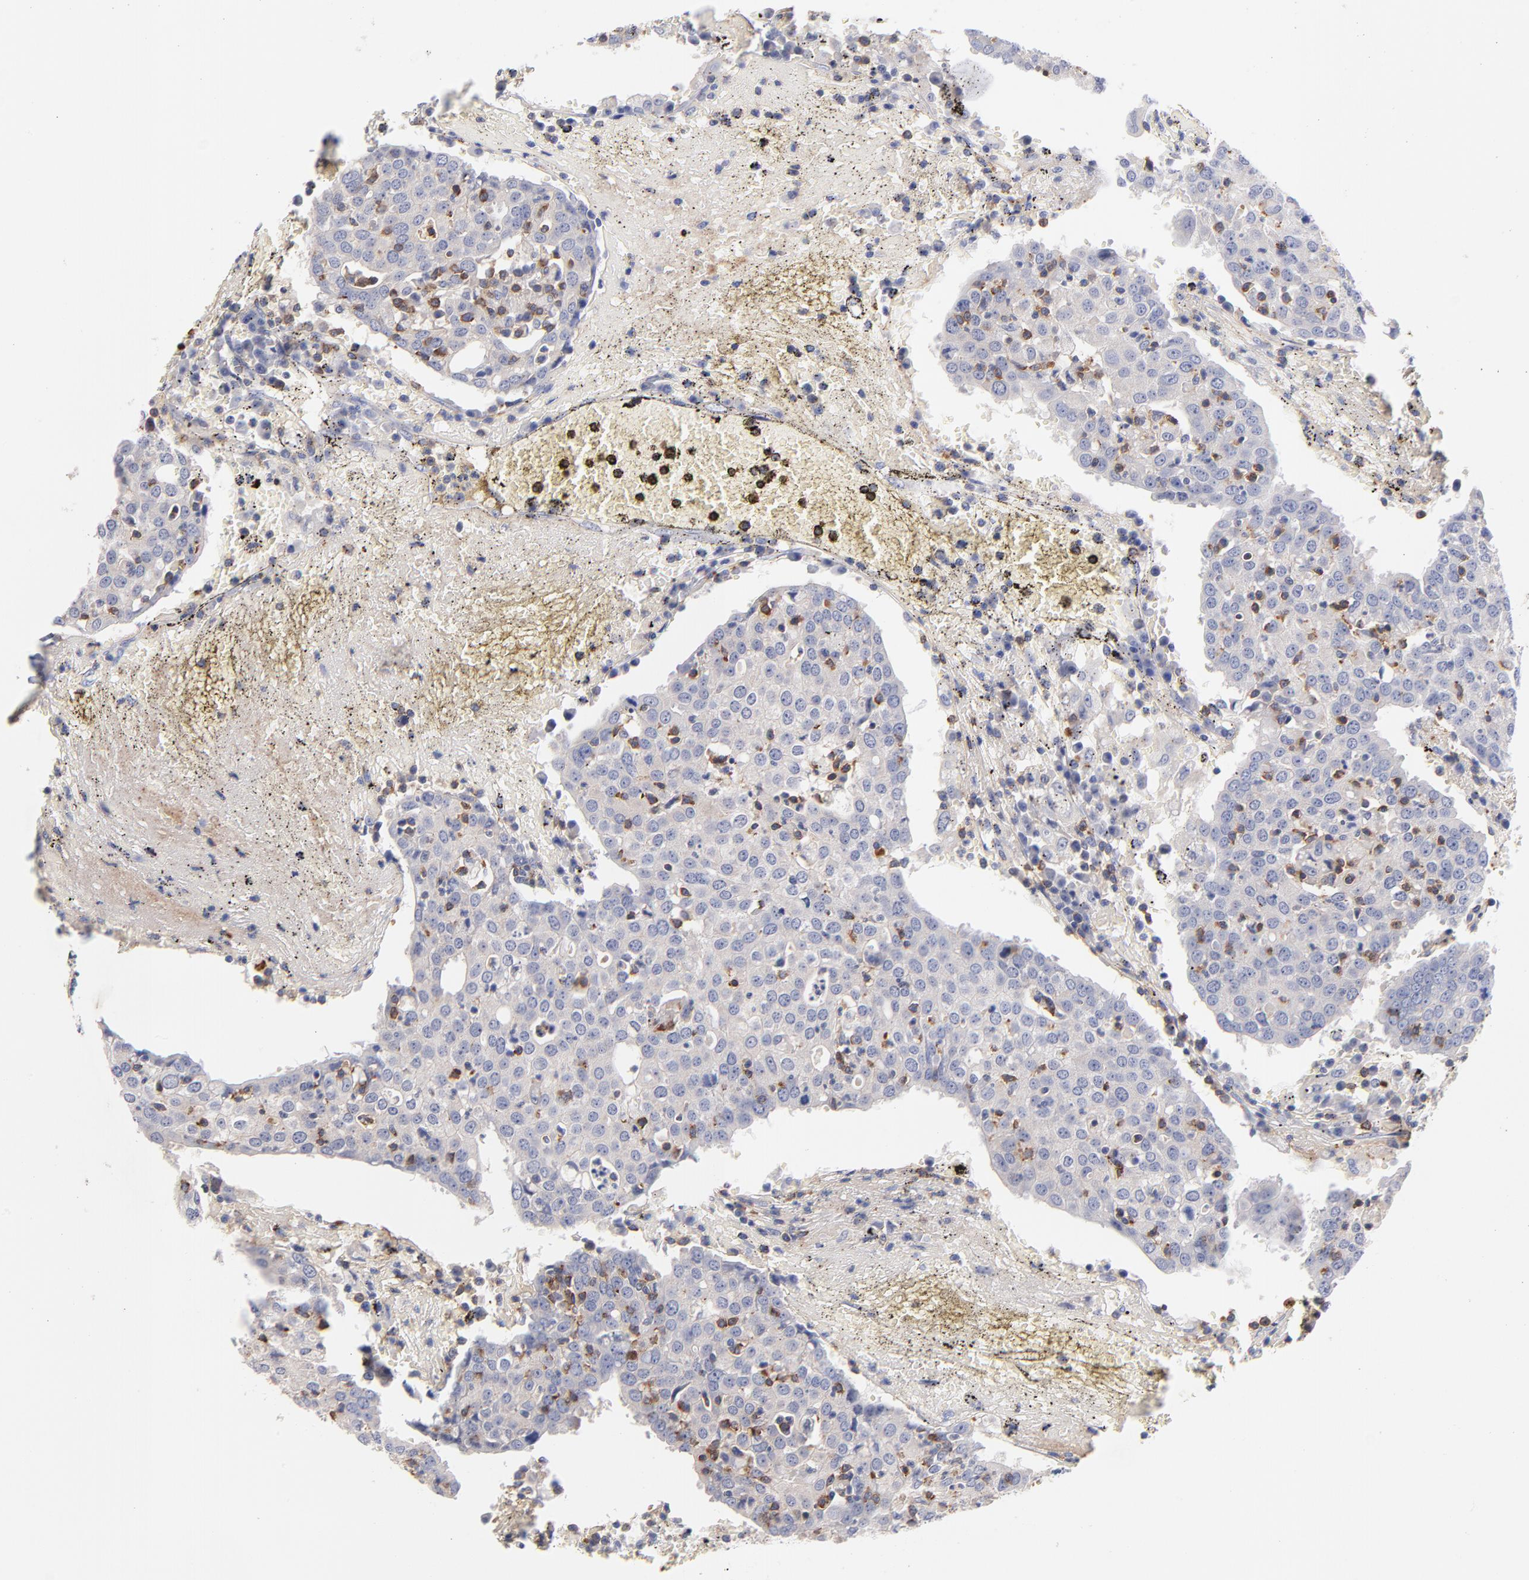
{"staining": {"intensity": "weak", "quantity": "<25%", "location": "cytoplasmic/membranous"}, "tissue": "head and neck cancer", "cell_type": "Tumor cells", "image_type": "cancer", "snomed": [{"axis": "morphology", "description": "Adenocarcinoma, NOS"}, {"axis": "topography", "description": "Salivary gland"}, {"axis": "topography", "description": "Head-Neck"}], "caption": "Protein analysis of head and neck cancer (adenocarcinoma) displays no significant positivity in tumor cells.", "gene": "KREMEN2", "patient": {"sex": "female", "age": 65}}